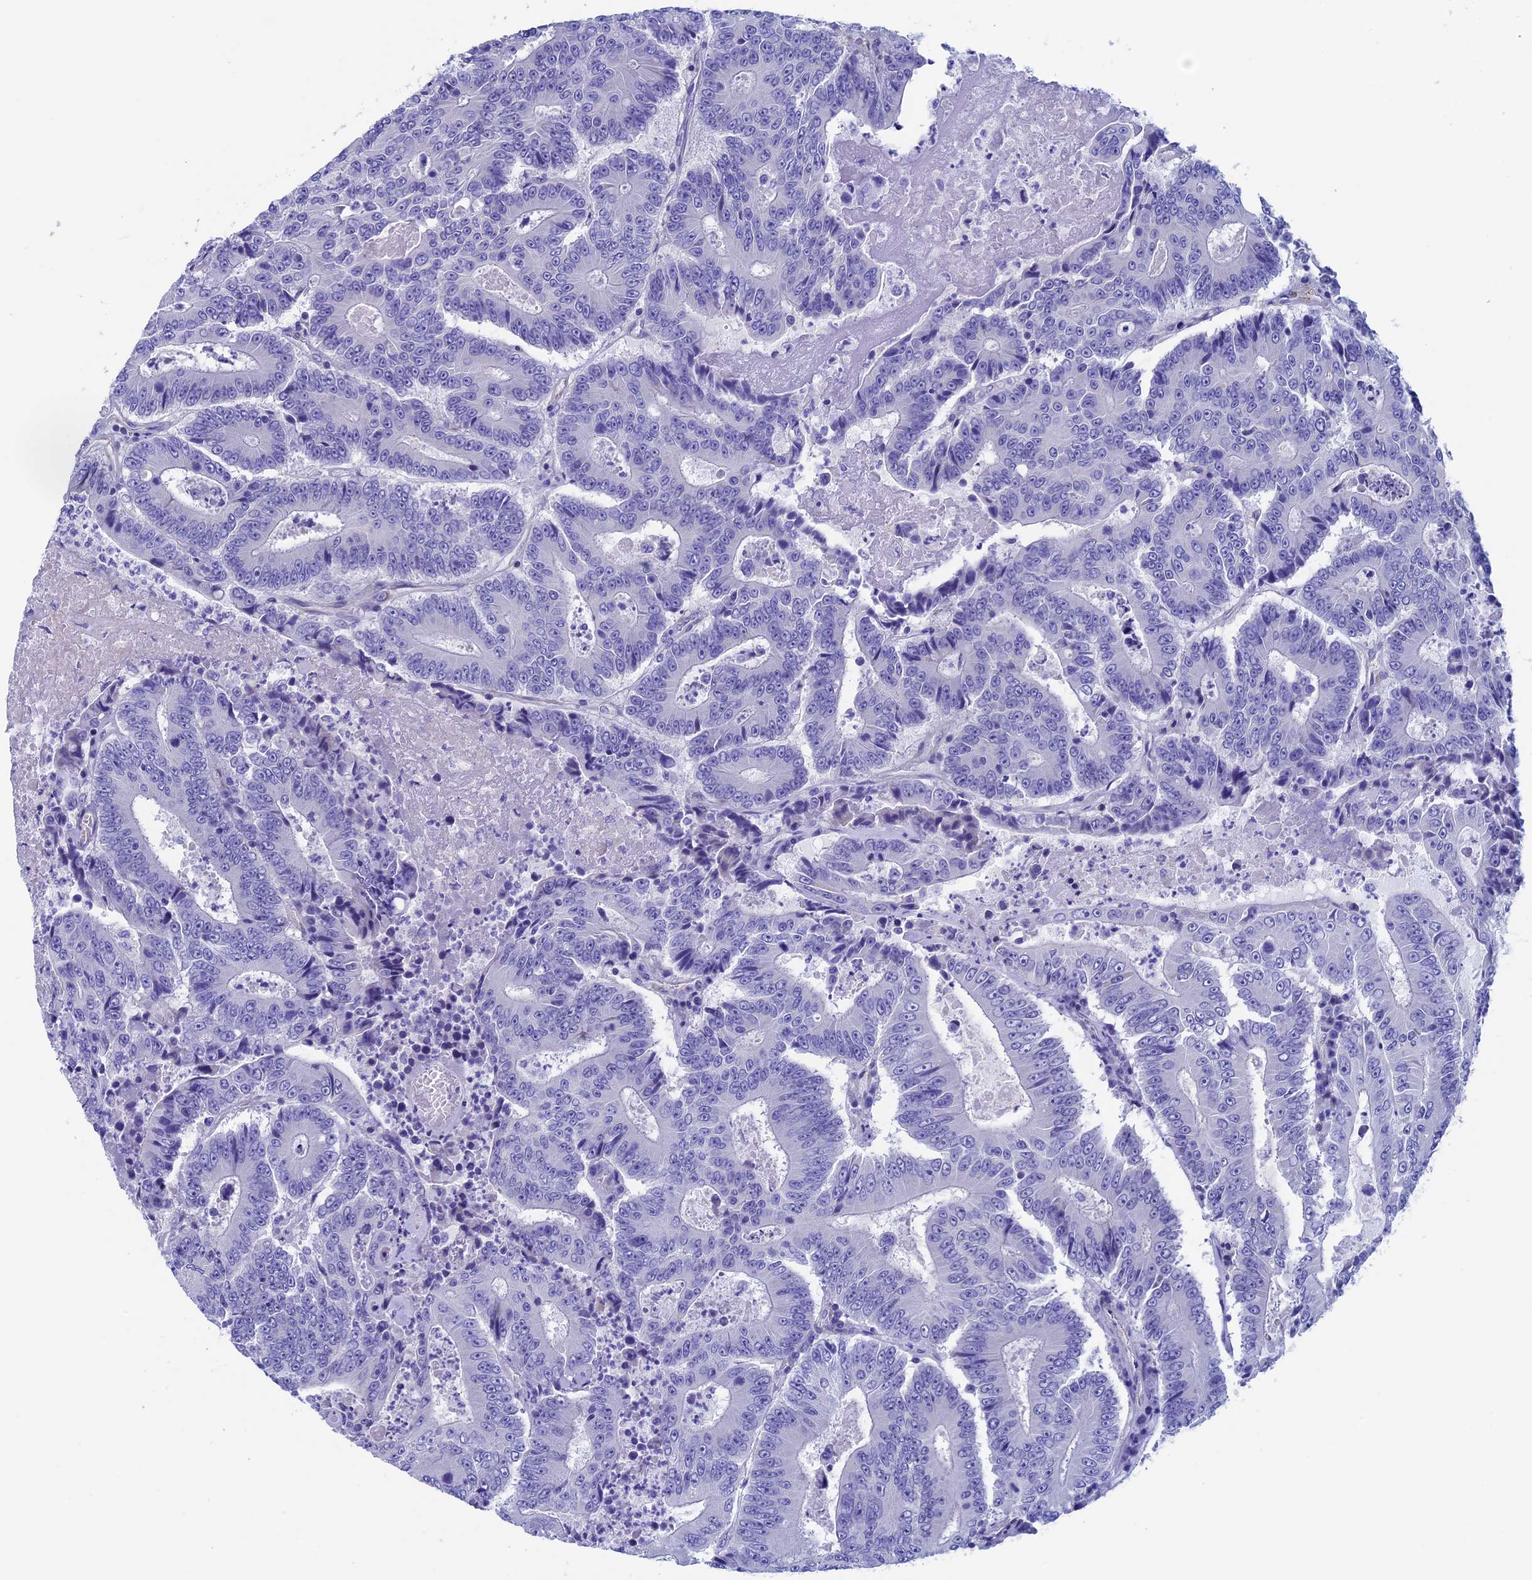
{"staining": {"intensity": "negative", "quantity": "none", "location": "none"}, "tissue": "colorectal cancer", "cell_type": "Tumor cells", "image_type": "cancer", "snomed": [{"axis": "morphology", "description": "Adenocarcinoma, NOS"}, {"axis": "topography", "description": "Colon"}], "caption": "This is an immunohistochemistry (IHC) histopathology image of human adenocarcinoma (colorectal). There is no expression in tumor cells.", "gene": "SEPTIN1", "patient": {"sex": "male", "age": 83}}